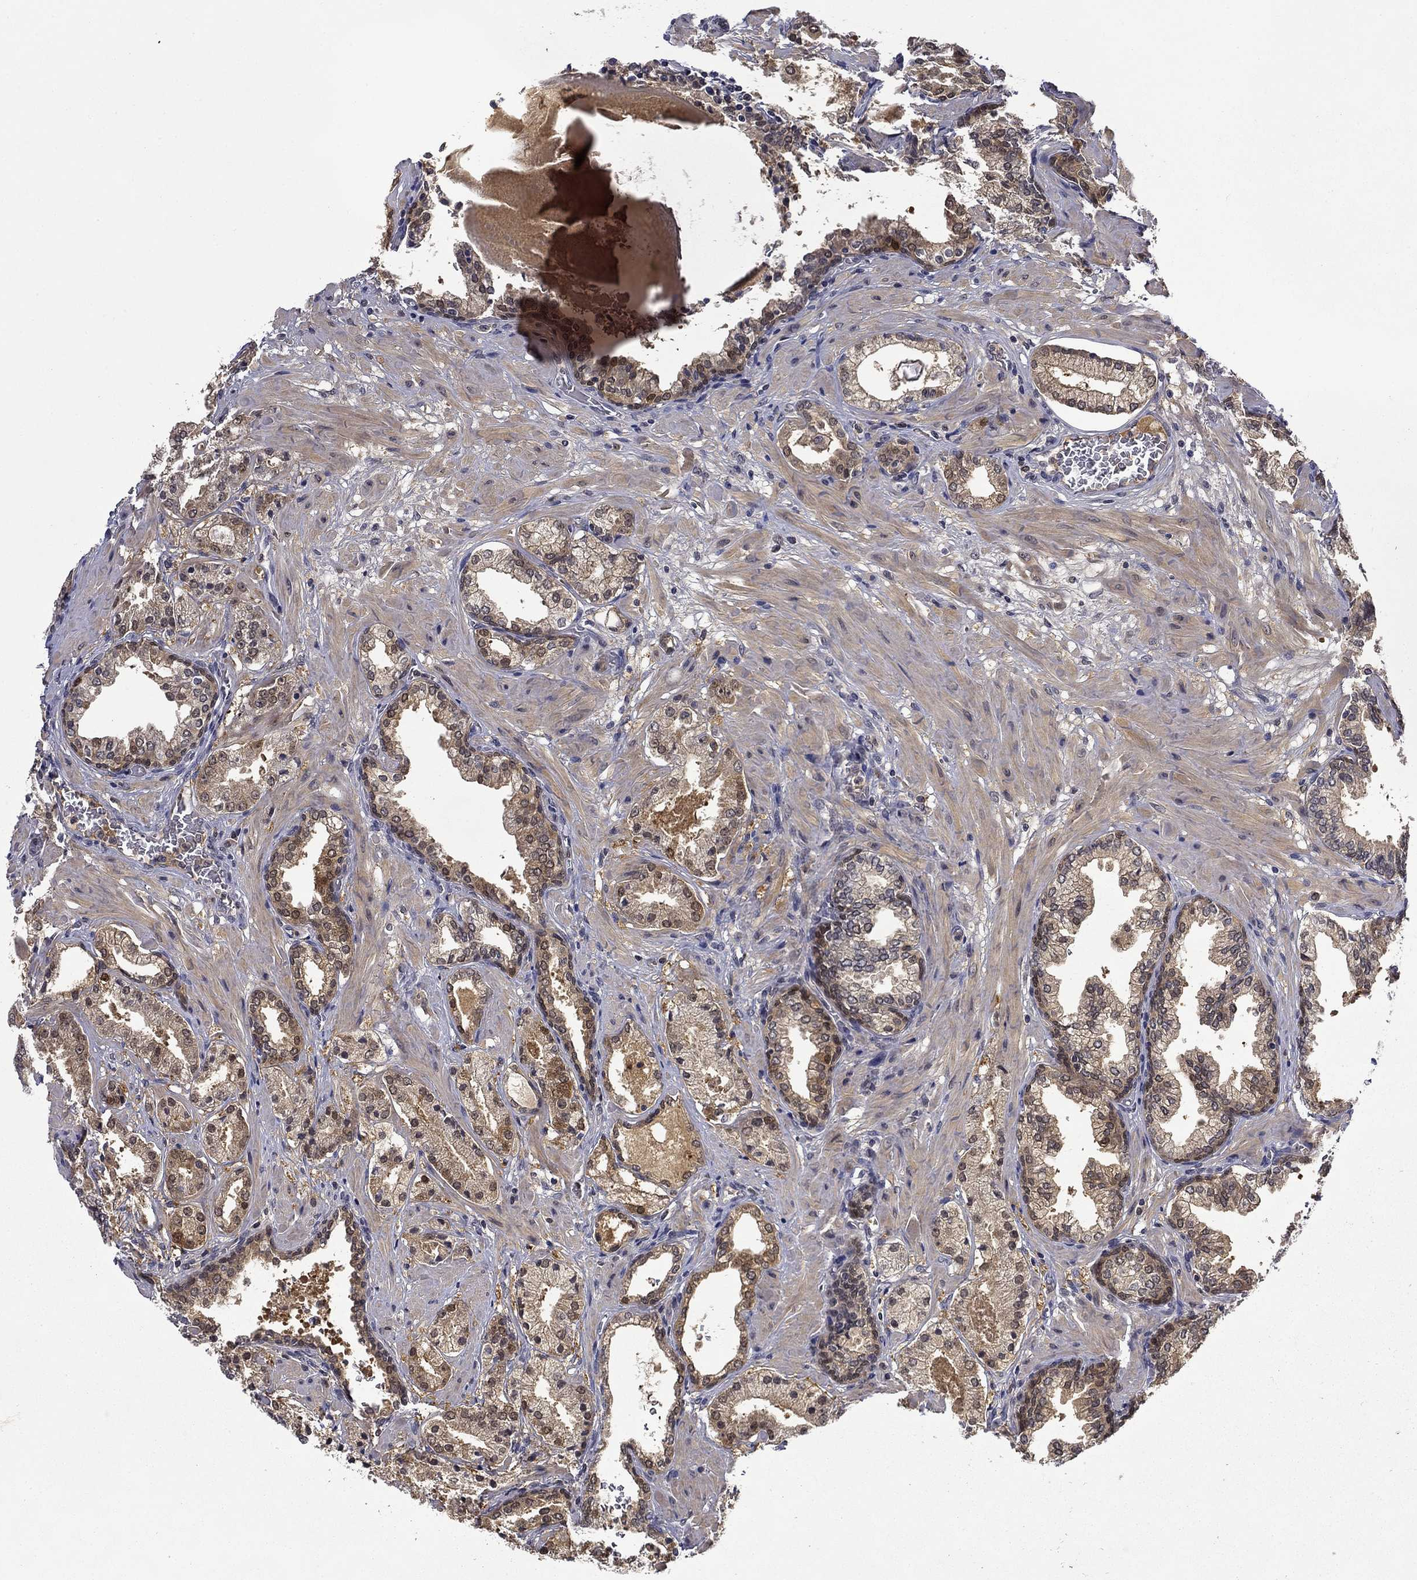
{"staining": {"intensity": "moderate", "quantity": "<25%", "location": "cytoplasmic/membranous"}, "tissue": "prostate cancer", "cell_type": "Tumor cells", "image_type": "cancer", "snomed": [{"axis": "morphology", "description": "Adenocarcinoma, NOS"}, {"axis": "topography", "description": "Prostate and seminal vesicle, NOS"}, {"axis": "topography", "description": "Prostate"}], "caption": "Moderate cytoplasmic/membranous staining for a protein is present in about <25% of tumor cells of adenocarcinoma (prostate) using immunohistochemistry.", "gene": "DDTL", "patient": {"sex": "male", "age": 44}}